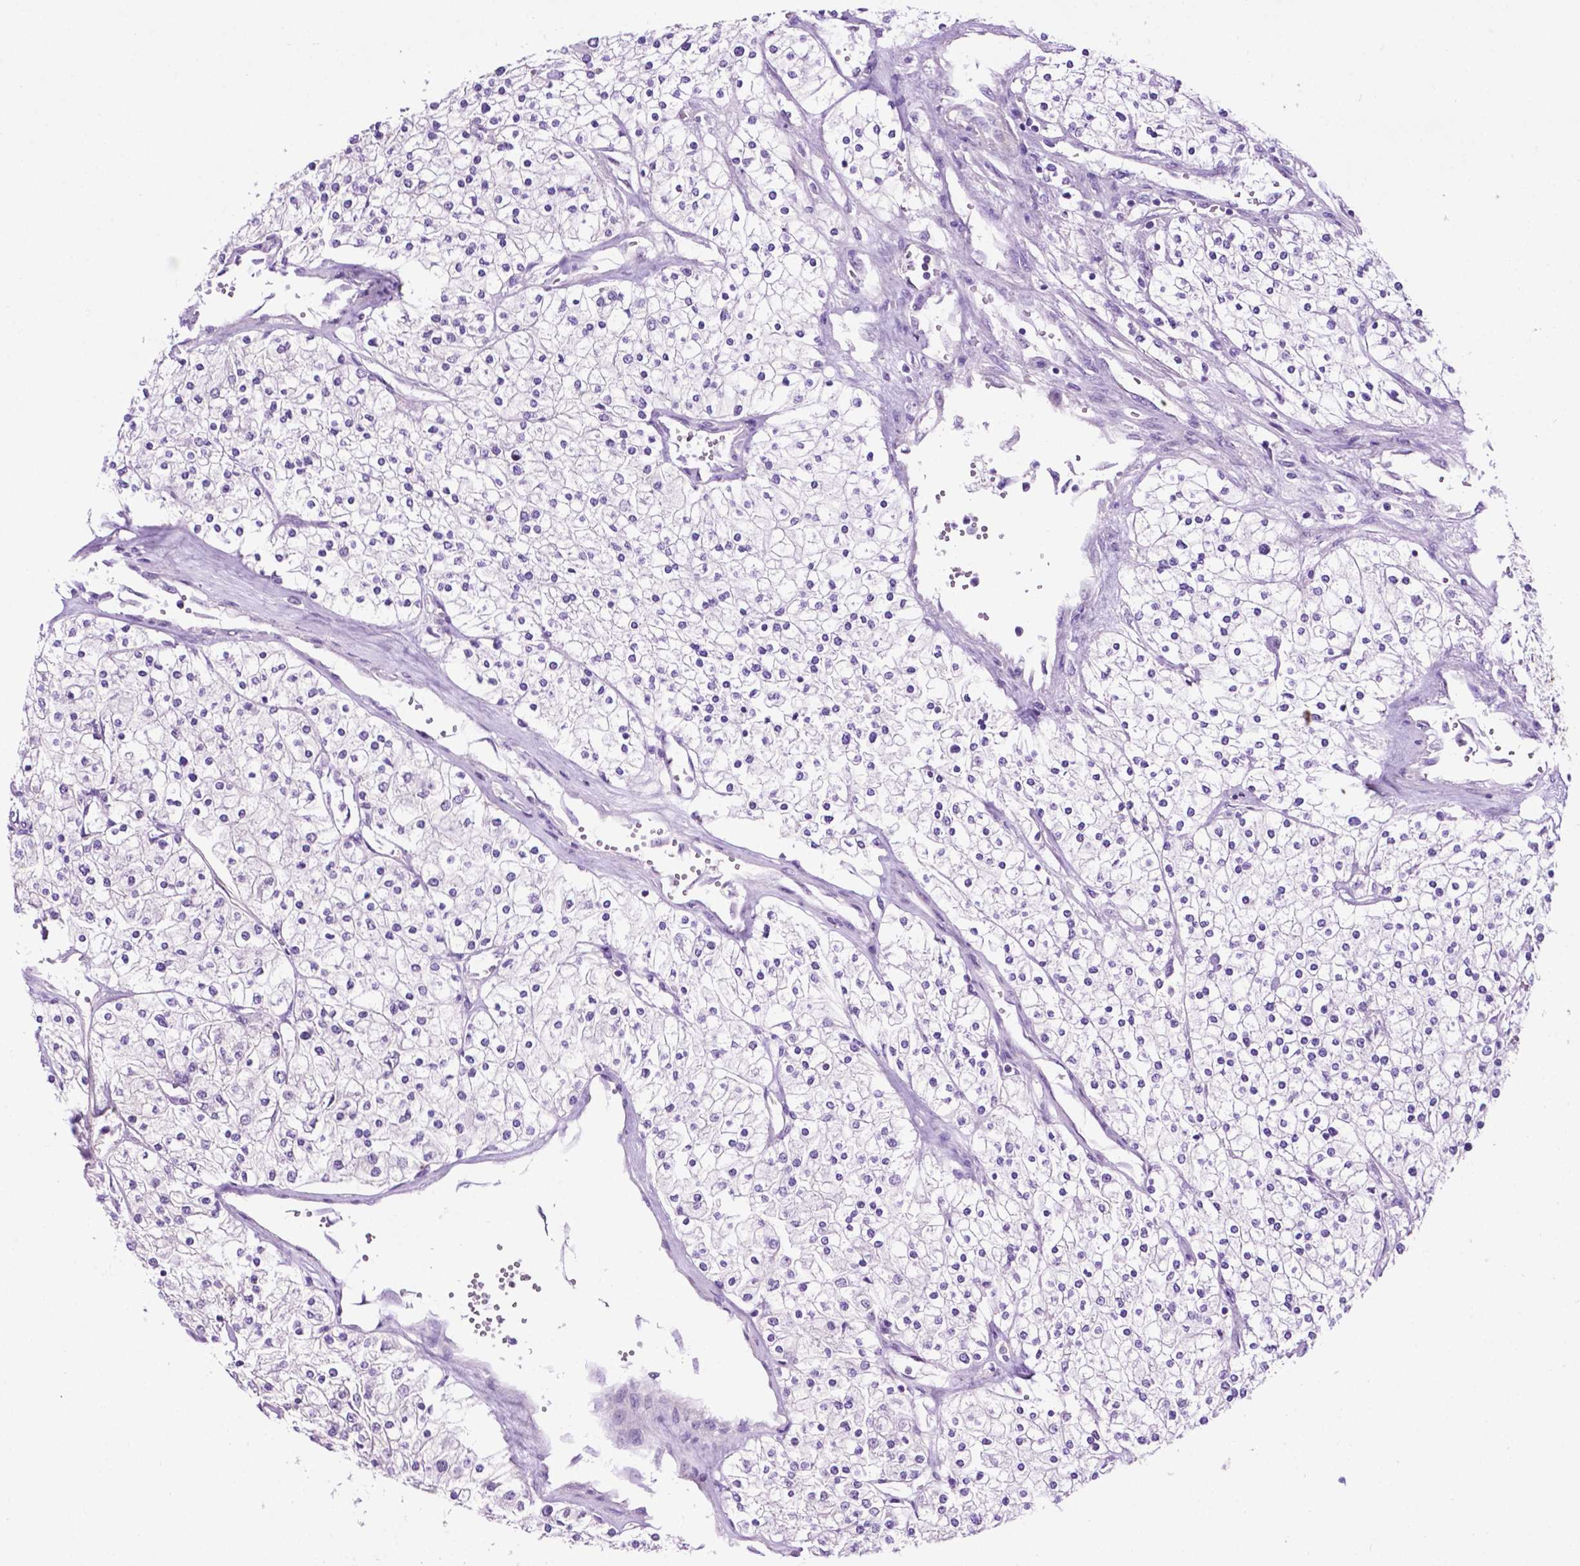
{"staining": {"intensity": "negative", "quantity": "none", "location": "none"}, "tissue": "renal cancer", "cell_type": "Tumor cells", "image_type": "cancer", "snomed": [{"axis": "morphology", "description": "Adenocarcinoma, NOS"}, {"axis": "topography", "description": "Kidney"}], "caption": "Tumor cells are negative for brown protein staining in adenocarcinoma (renal).", "gene": "TACSTD2", "patient": {"sex": "male", "age": 80}}